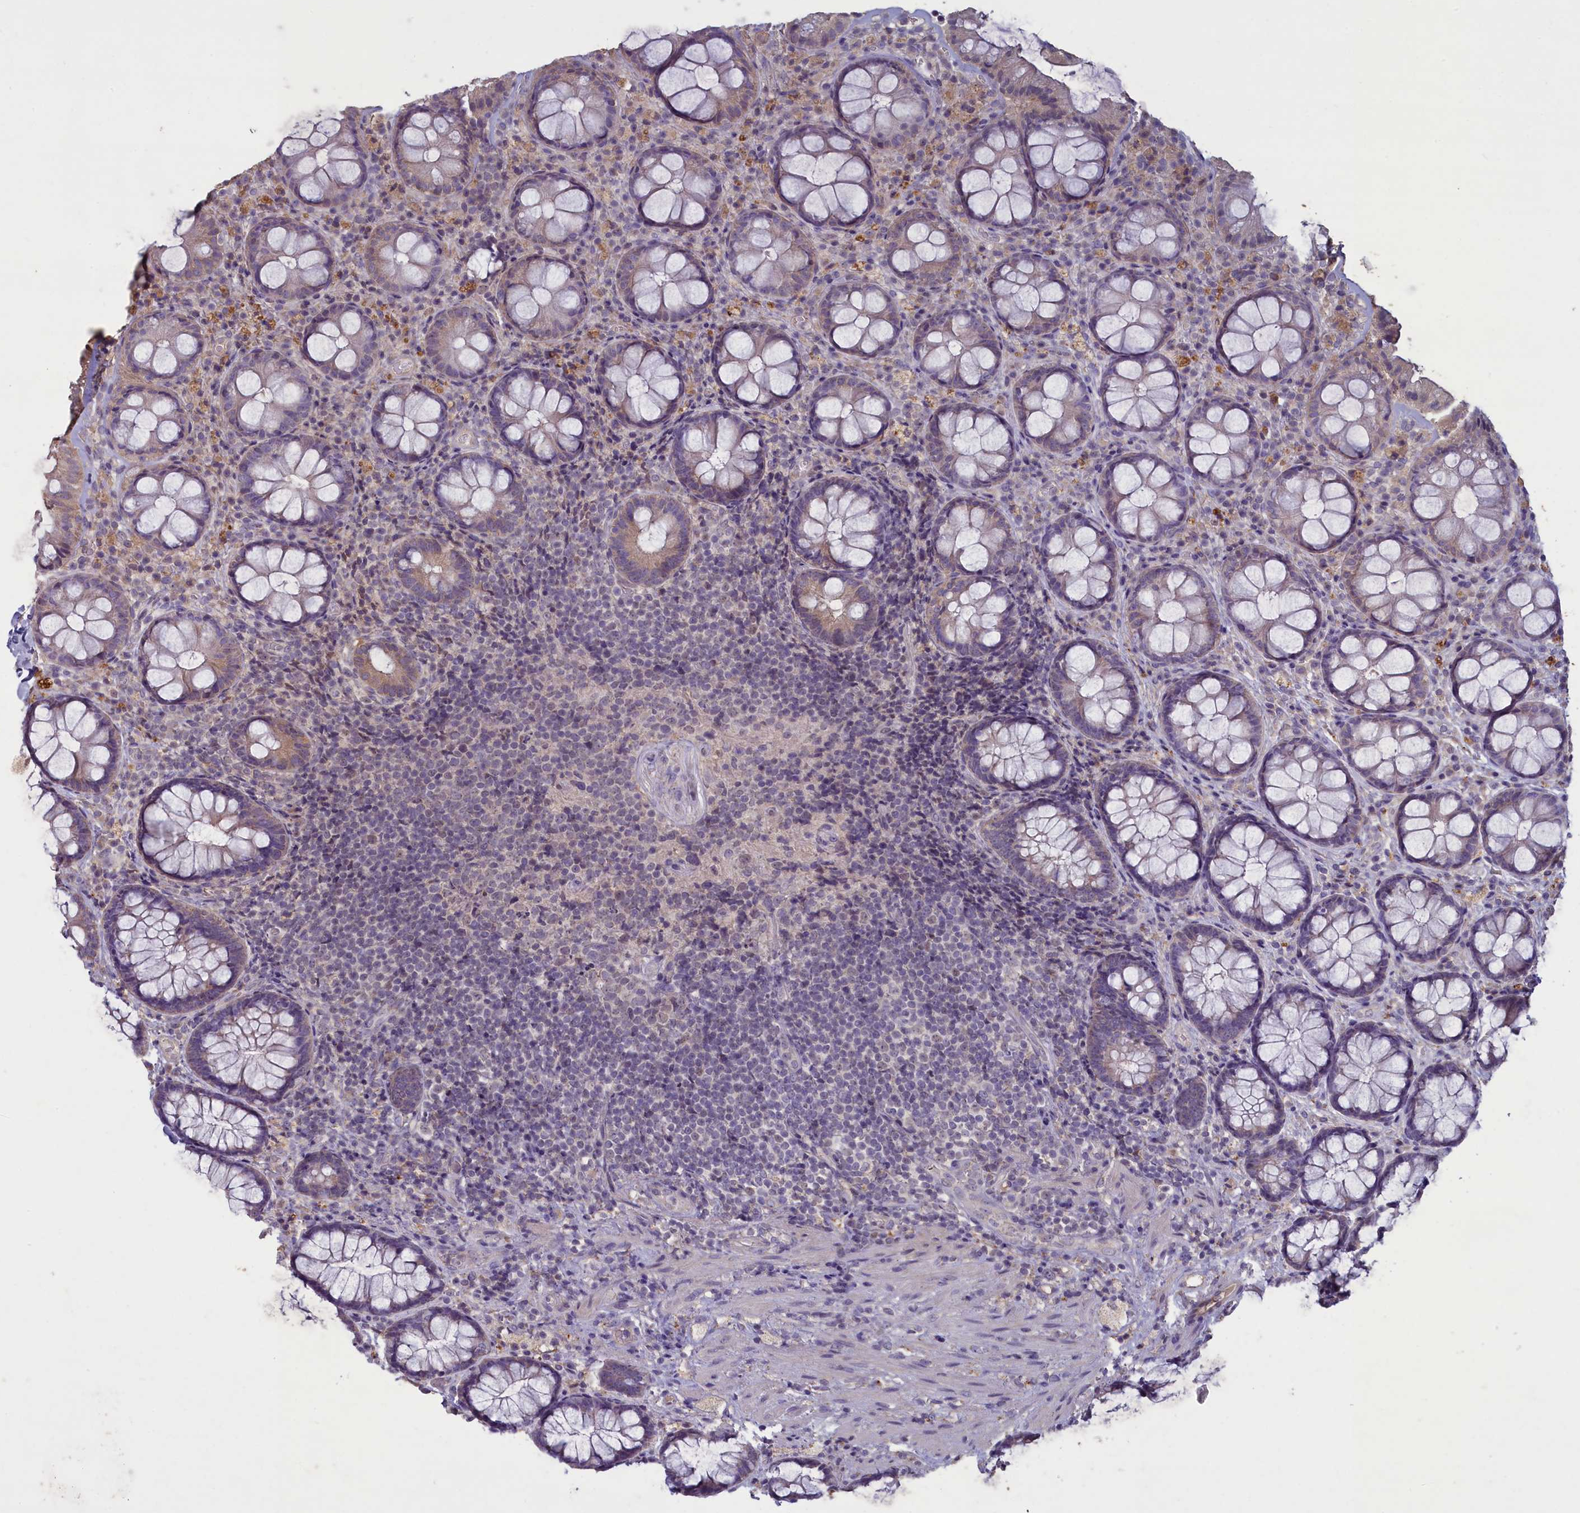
{"staining": {"intensity": "weak", "quantity": "<25%", "location": "cytoplasmic/membranous"}, "tissue": "rectum", "cell_type": "Glandular cells", "image_type": "normal", "snomed": [{"axis": "morphology", "description": "Normal tissue, NOS"}, {"axis": "topography", "description": "Rectum"}], "caption": "High power microscopy photomicrograph of an IHC histopathology image of normal rectum, revealing no significant staining in glandular cells. The staining is performed using DAB (3,3'-diaminobenzidine) brown chromogen with nuclei counter-stained in using hematoxylin.", "gene": "ATF7IP2", "patient": {"sex": "male", "age": 83}}